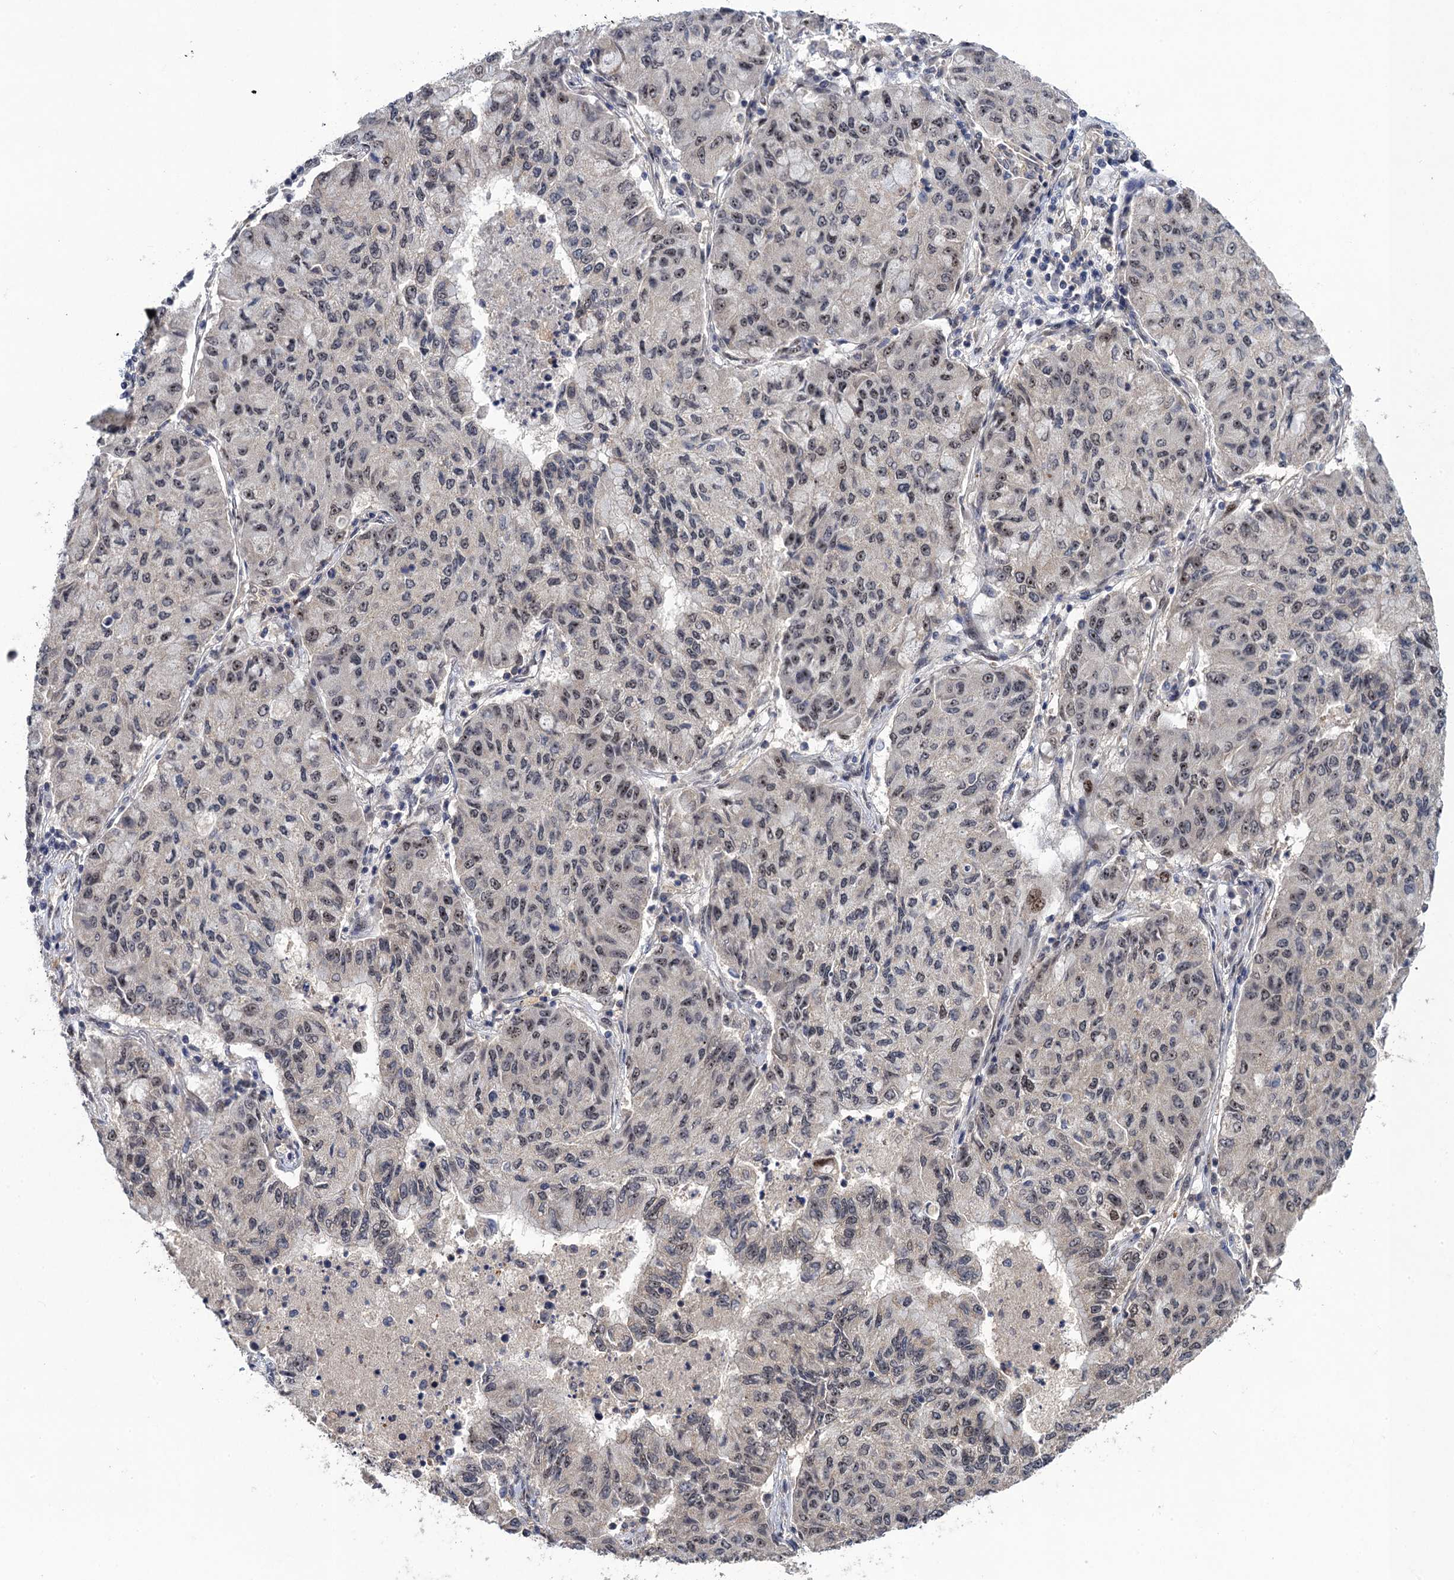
{"staining": {"intensity": "weak", "quantity": "25%-75%", "location": "nuclear"}, "tissue": "lung cancer", "cell_type": "Tumor cells", "image_type": "cancer", "snomed": [{"axis": "morphology", "description": "Squamous cell carcinoma, NOS"}, {"axis": "topography", "description": "Lung"}], "caption": "Immunohistochemistry (IHC) photomicrograph of lung cancer stained for a protein (brown), which exhibits low levels of weak nuclear staining in approximately 25%-75% of tumor cells.", "gene": "ZAR1L", "patient": {"sex": "male", "age": 74}}